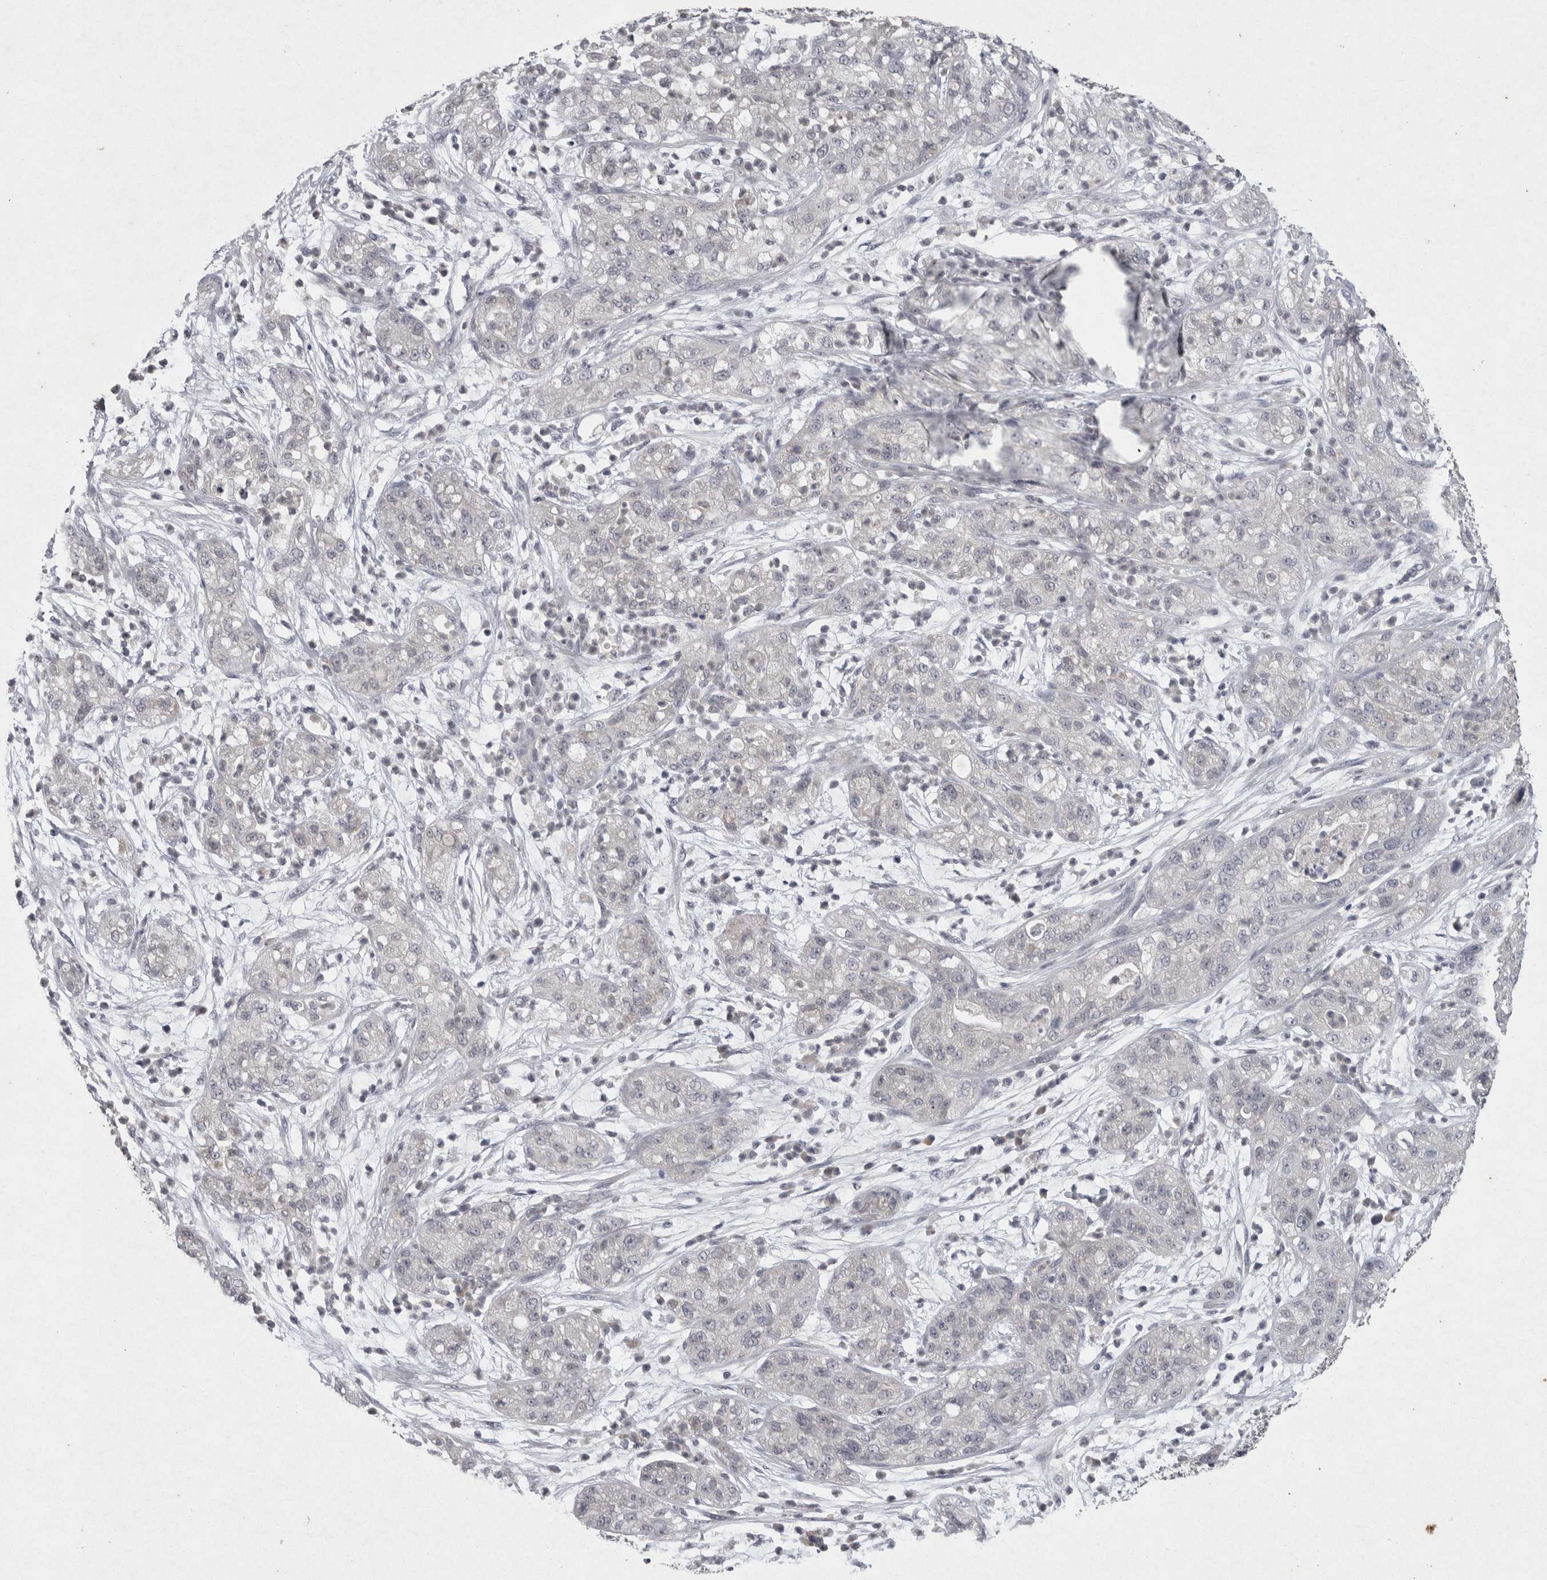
{"staining": {"intensity": "negative", "quantity": "none", "location": "none"}, "tissue": "pancreatic cancer", "cell_type": "Tumor cells", "image_type": "cancer", "snomed": [{"axis": "morphology", "description": "Adenocarcinoma, NOS"}, {"axis": "topography", "description": "Pancreas"}], "caption": "Immunohistochemical staining of pancreatic cancer (adenocarcinoma) displays no significant positivity in tumor cells.", "gene": "WNT7A", "patient": {"sex": "female", "age": 78}}